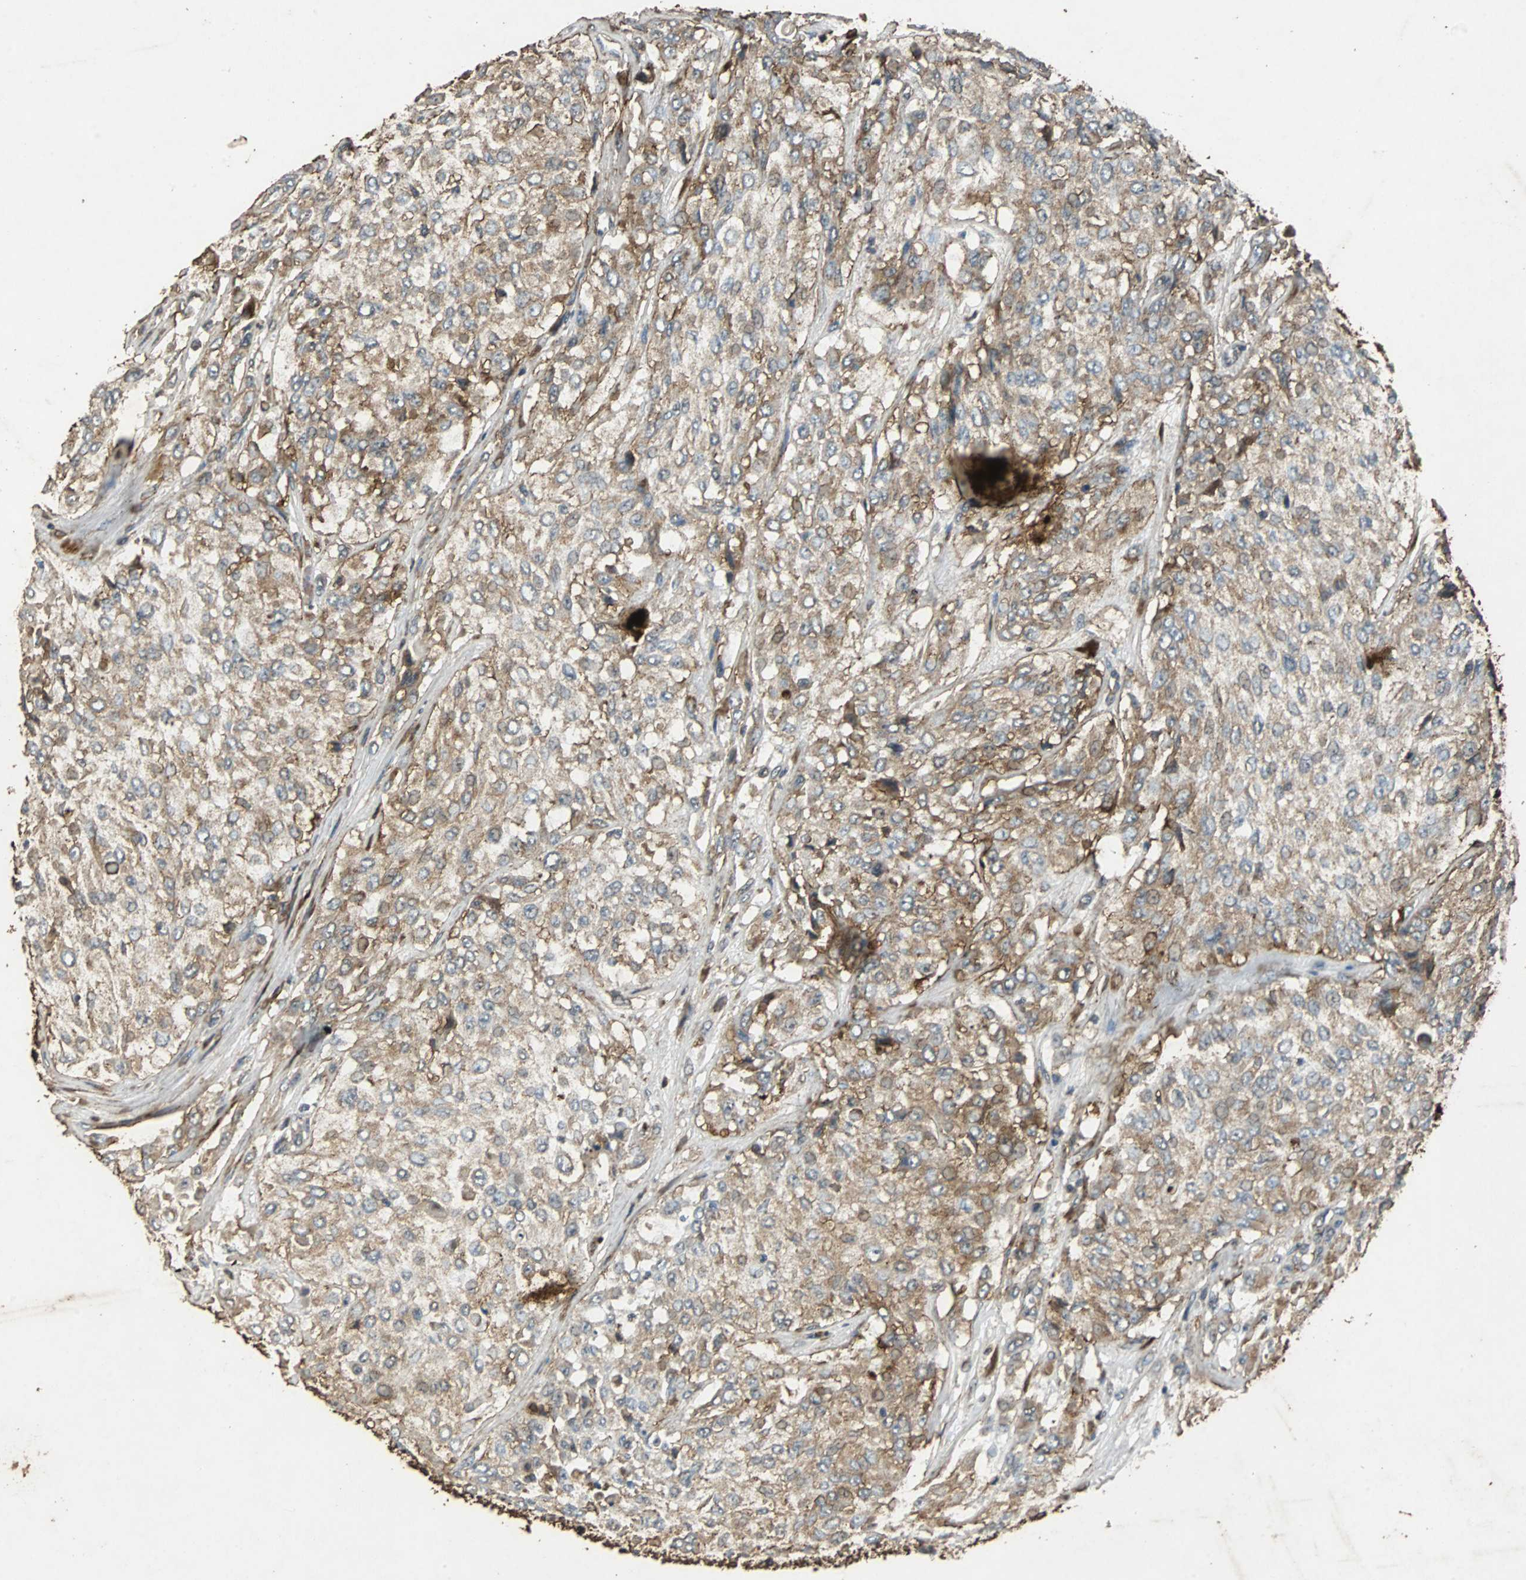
{"staining": {"intensity": "strong", "quantity": ">75%", "location": "cytoplasmic/membranous"}, "tissue": "urothelial cancer", "cell_type": "Tumor cells", "image_type": "cancer", "snomed": [{"axis": "morphology", "description": "Urothelial carcinoma, High grade"}, {"axis": "topography", "description": "Urinary bladder"}], "caption": "Immunohistochemistry (IHC) (DAB (3,3'-diaminobenzidine)) staining of human high-grade urothelial carcinoma exhibits strong cytoplasmic/membranous protein staining in about >75% of tumor cells. The staining is performed using DAB brown chromogen to label protein expression. The nuclei are counter-stained blue using hematoxylin.", "gene": "NAA10", "patient": {"sex": "male", "age": 57}}